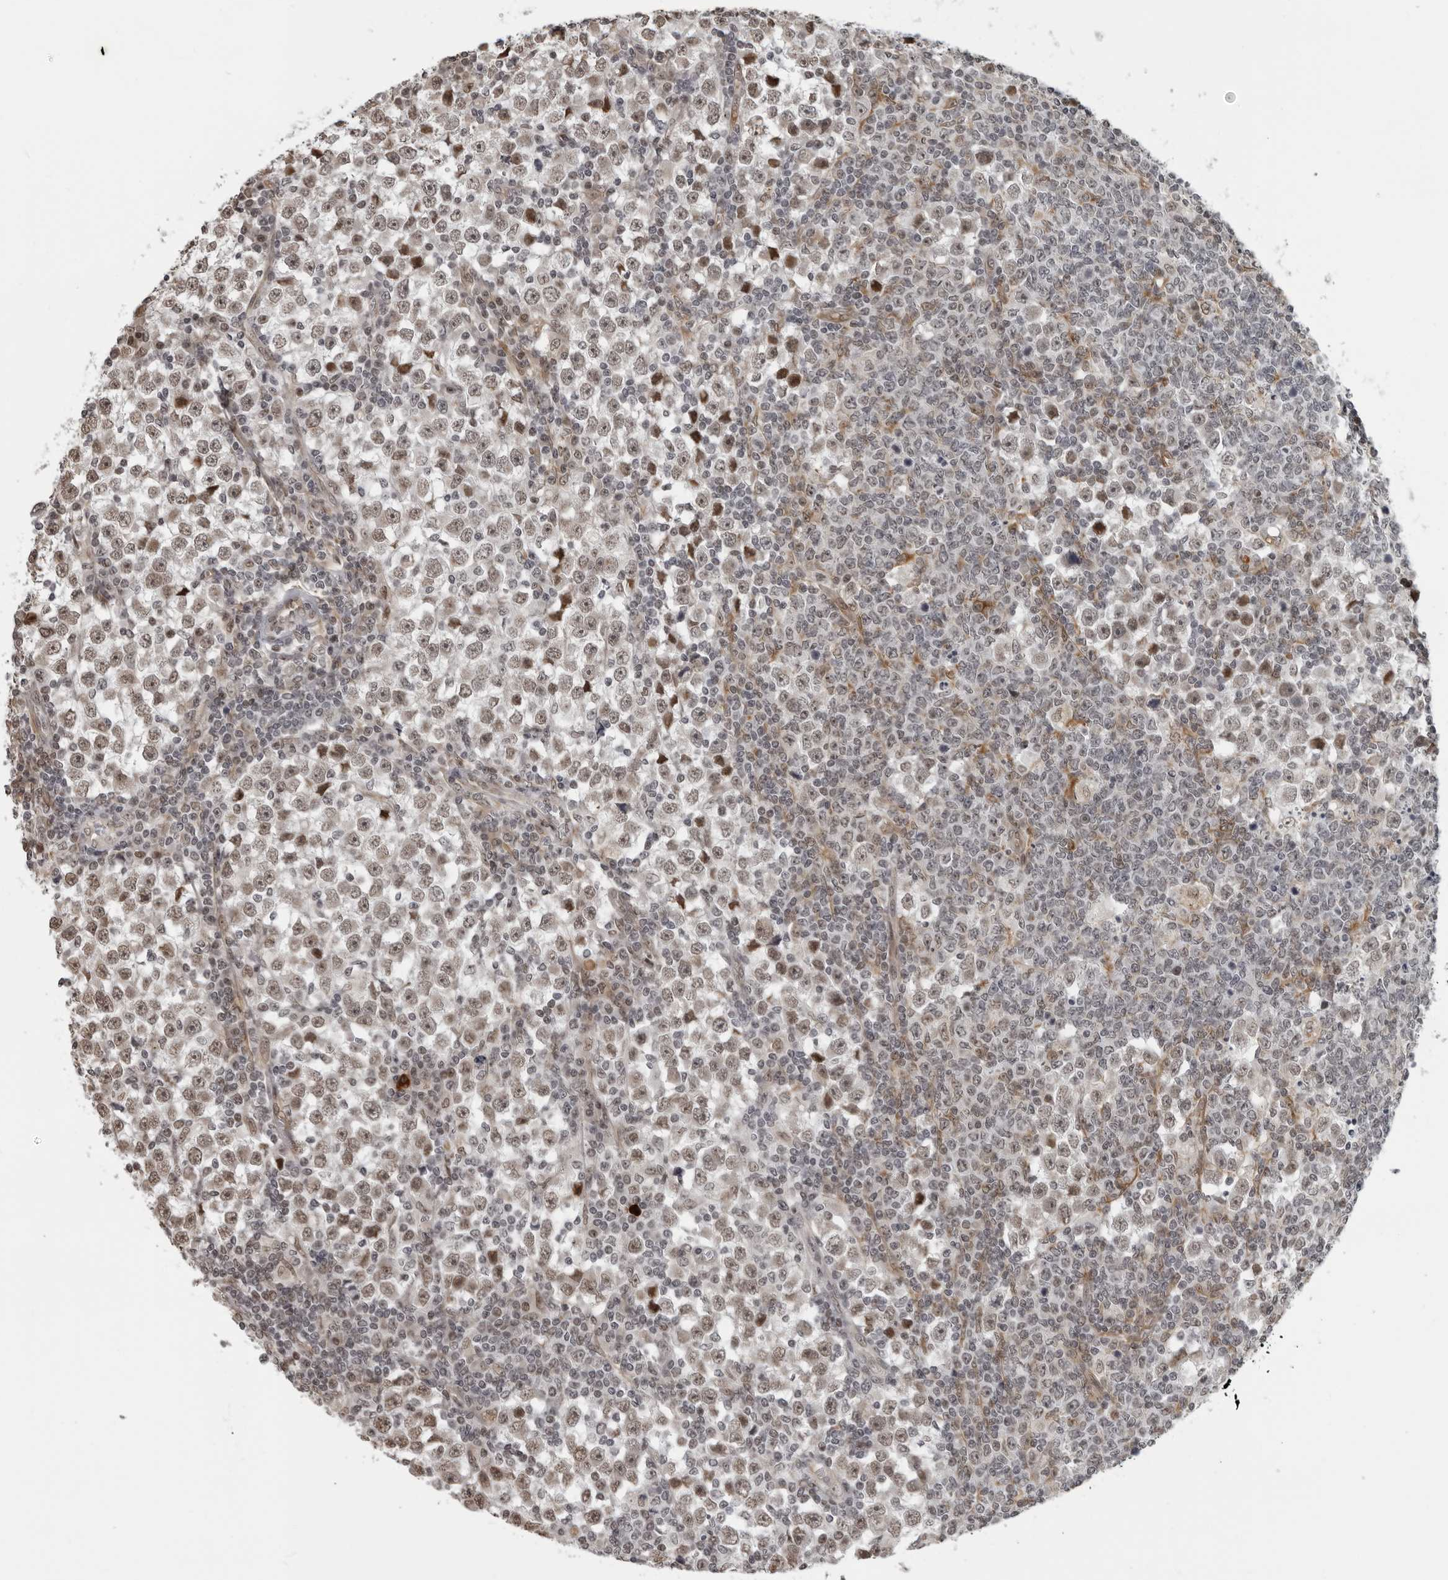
{"staining": {"intensity": "weak", "quantity": ">75%", "location": "nuclear"}, "tissue": "testis cancer", "cell_type": "Tumor cells", "image_type": "cancer", "snomed": [{"axis": "morphology", "description": "Seminoma, NOS"}, {"axis": "topography", "description": "Testis"}], "caption": "Brown immunohistochemical staining in testis cancer (seminoma) shows weak nuclear positivity in about >75% of tumor cells.", "gene": "MAF", "patient": {"sex": "male", "age": 65}}